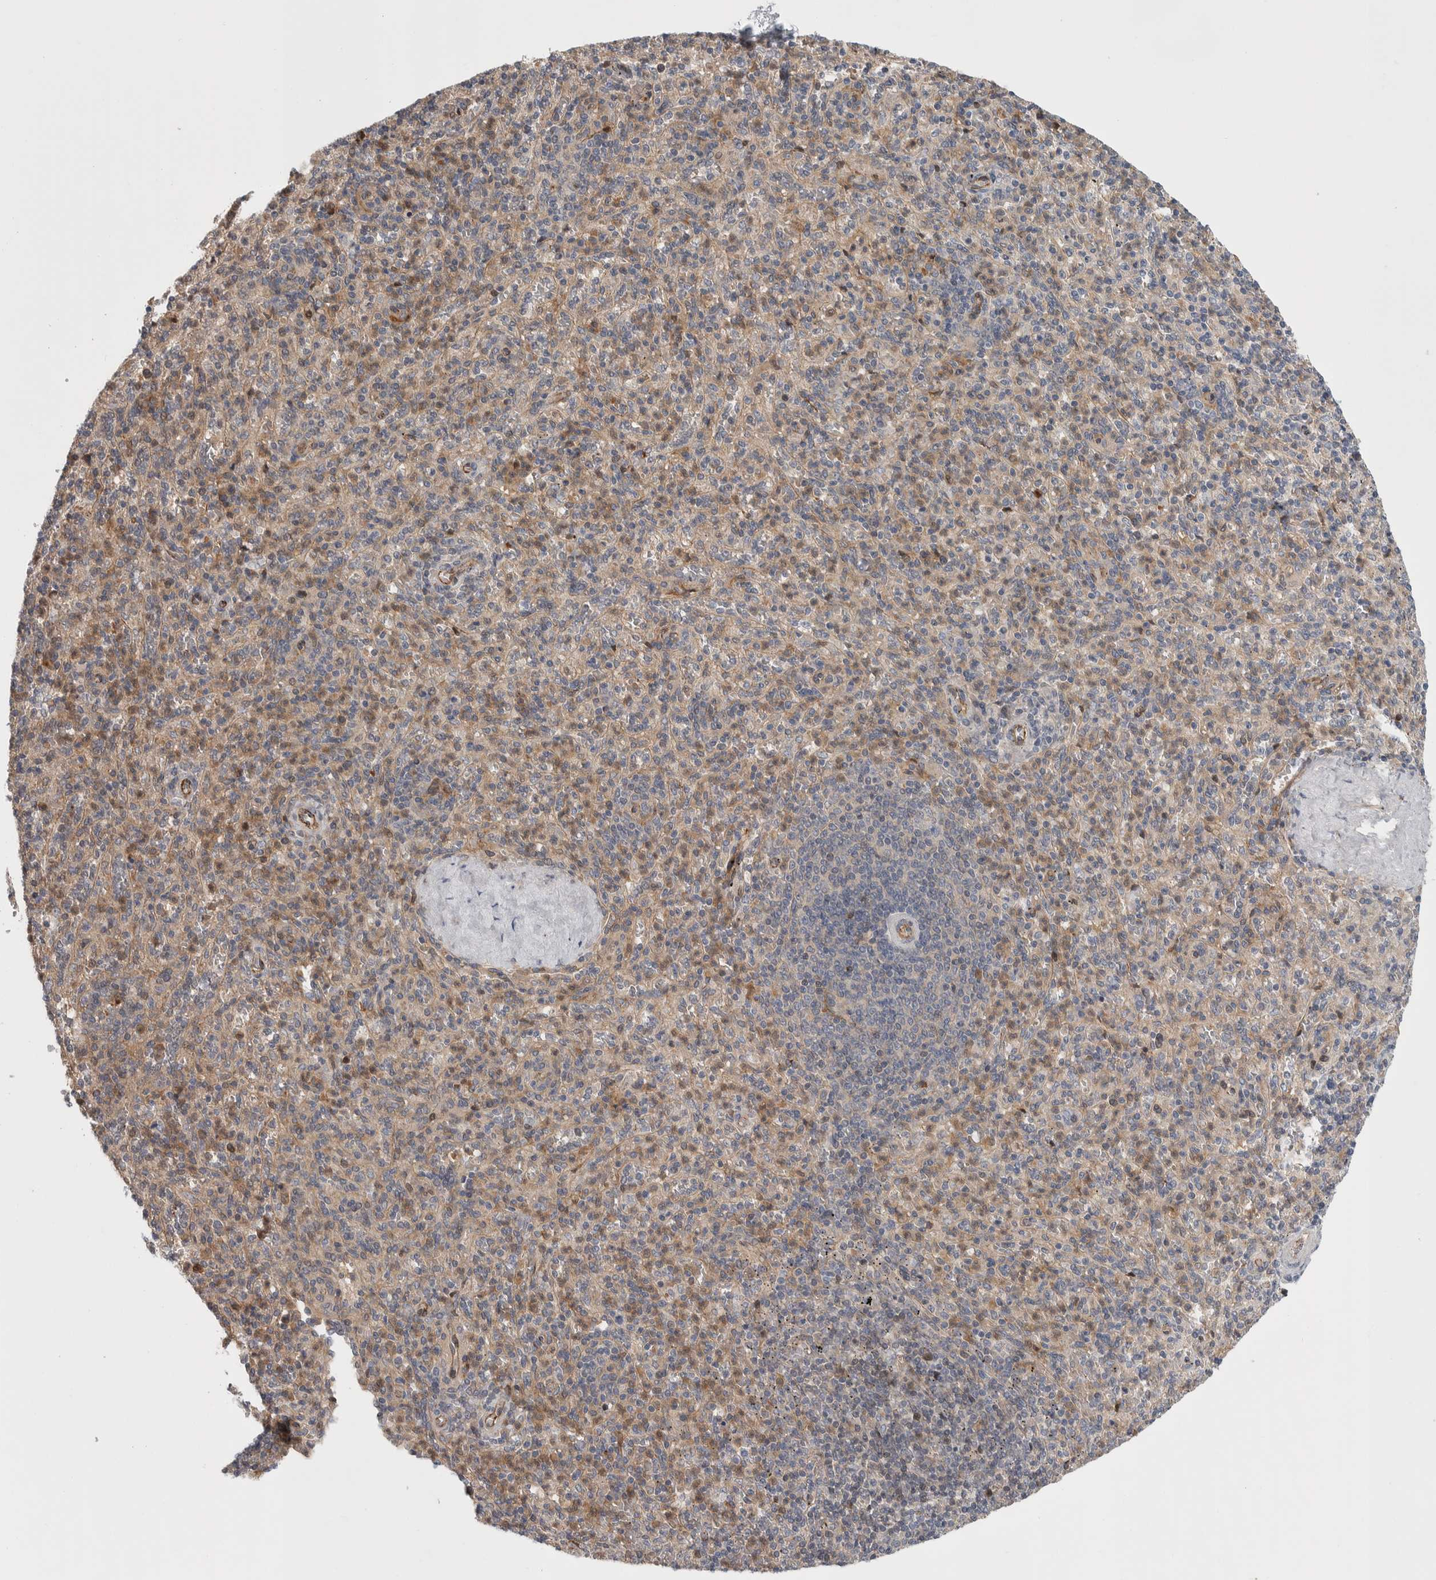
{"staining": {"intensity": "weak", "quantity": "25%-75%", "location": "cytoplasmic/membranous"}, "tissue": "spleen", "cell_type": "Cells in red pulp", "image_type": "normal", "snomed": [{"axis": "morphology", "description": "Normal tissue, NOS"}, {"axis": "topography", "description": "Spleen"}], "caption": "About 25%-75% of cells in red pulp in benign spleen display weak cytoplasmic/membranous protein positivity as visualized by brown immunohistochemical staining.", "gene": "ZNF862", "patient": {"sex": "male", "age": 36}}